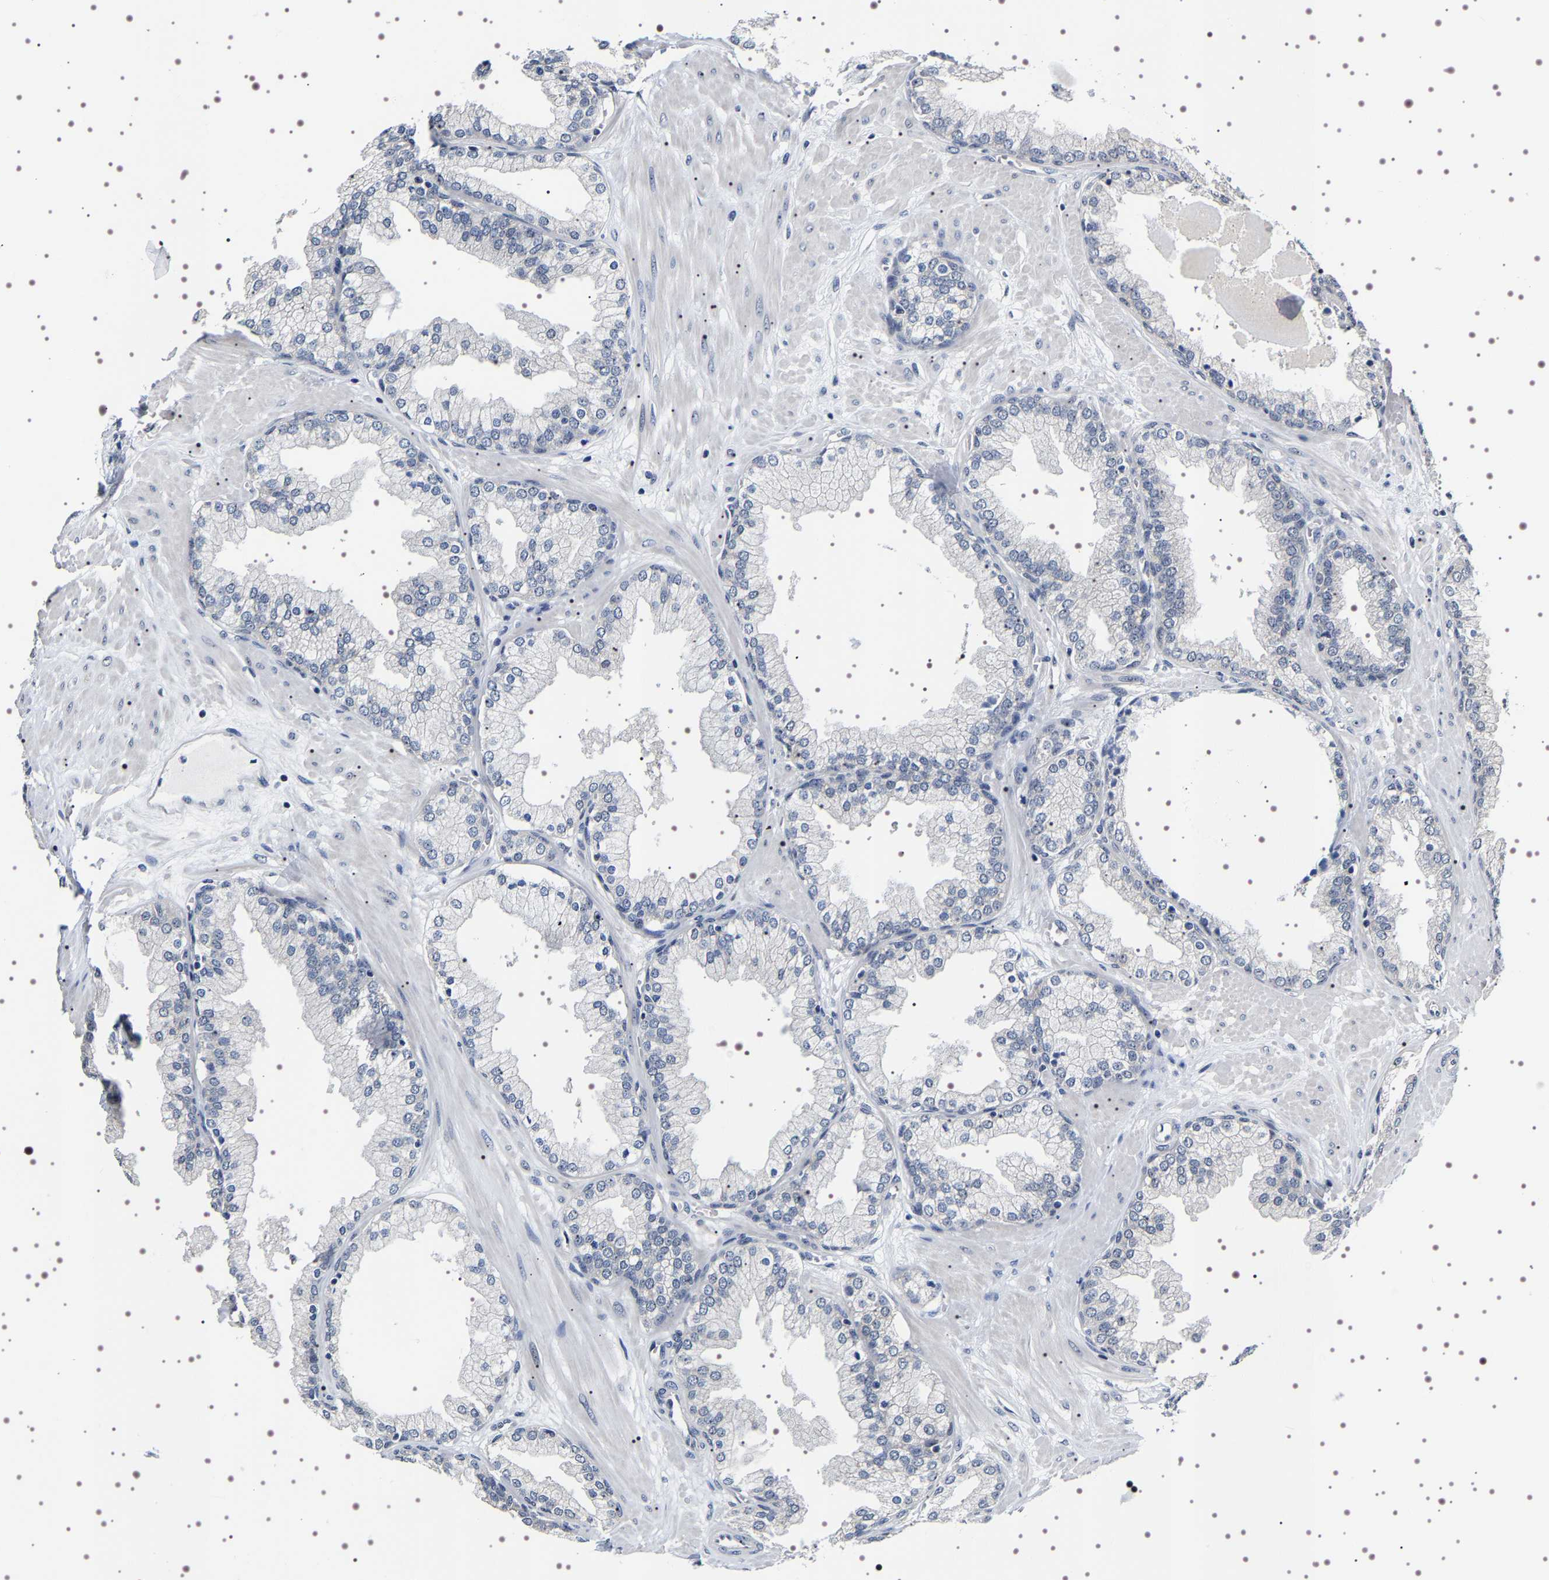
{"staining": {"intensity": "weak", "quantity": "<25%", "location": "nuclear"}, "tissue": "prostate", "cell_type": "Glandular cells", "image_type": "normal", "snomed": [{"axis": "morphology", "description": "Normal tissue, NOS"}, {"axis": "topography", "description": "Prostate"}], "caption": "Immunohistochemistry (IHC) of benign human prostate shows no positivity in glandular cells.", "gene": "GNL3", "patient": {"sex": "male", "age": 51}}